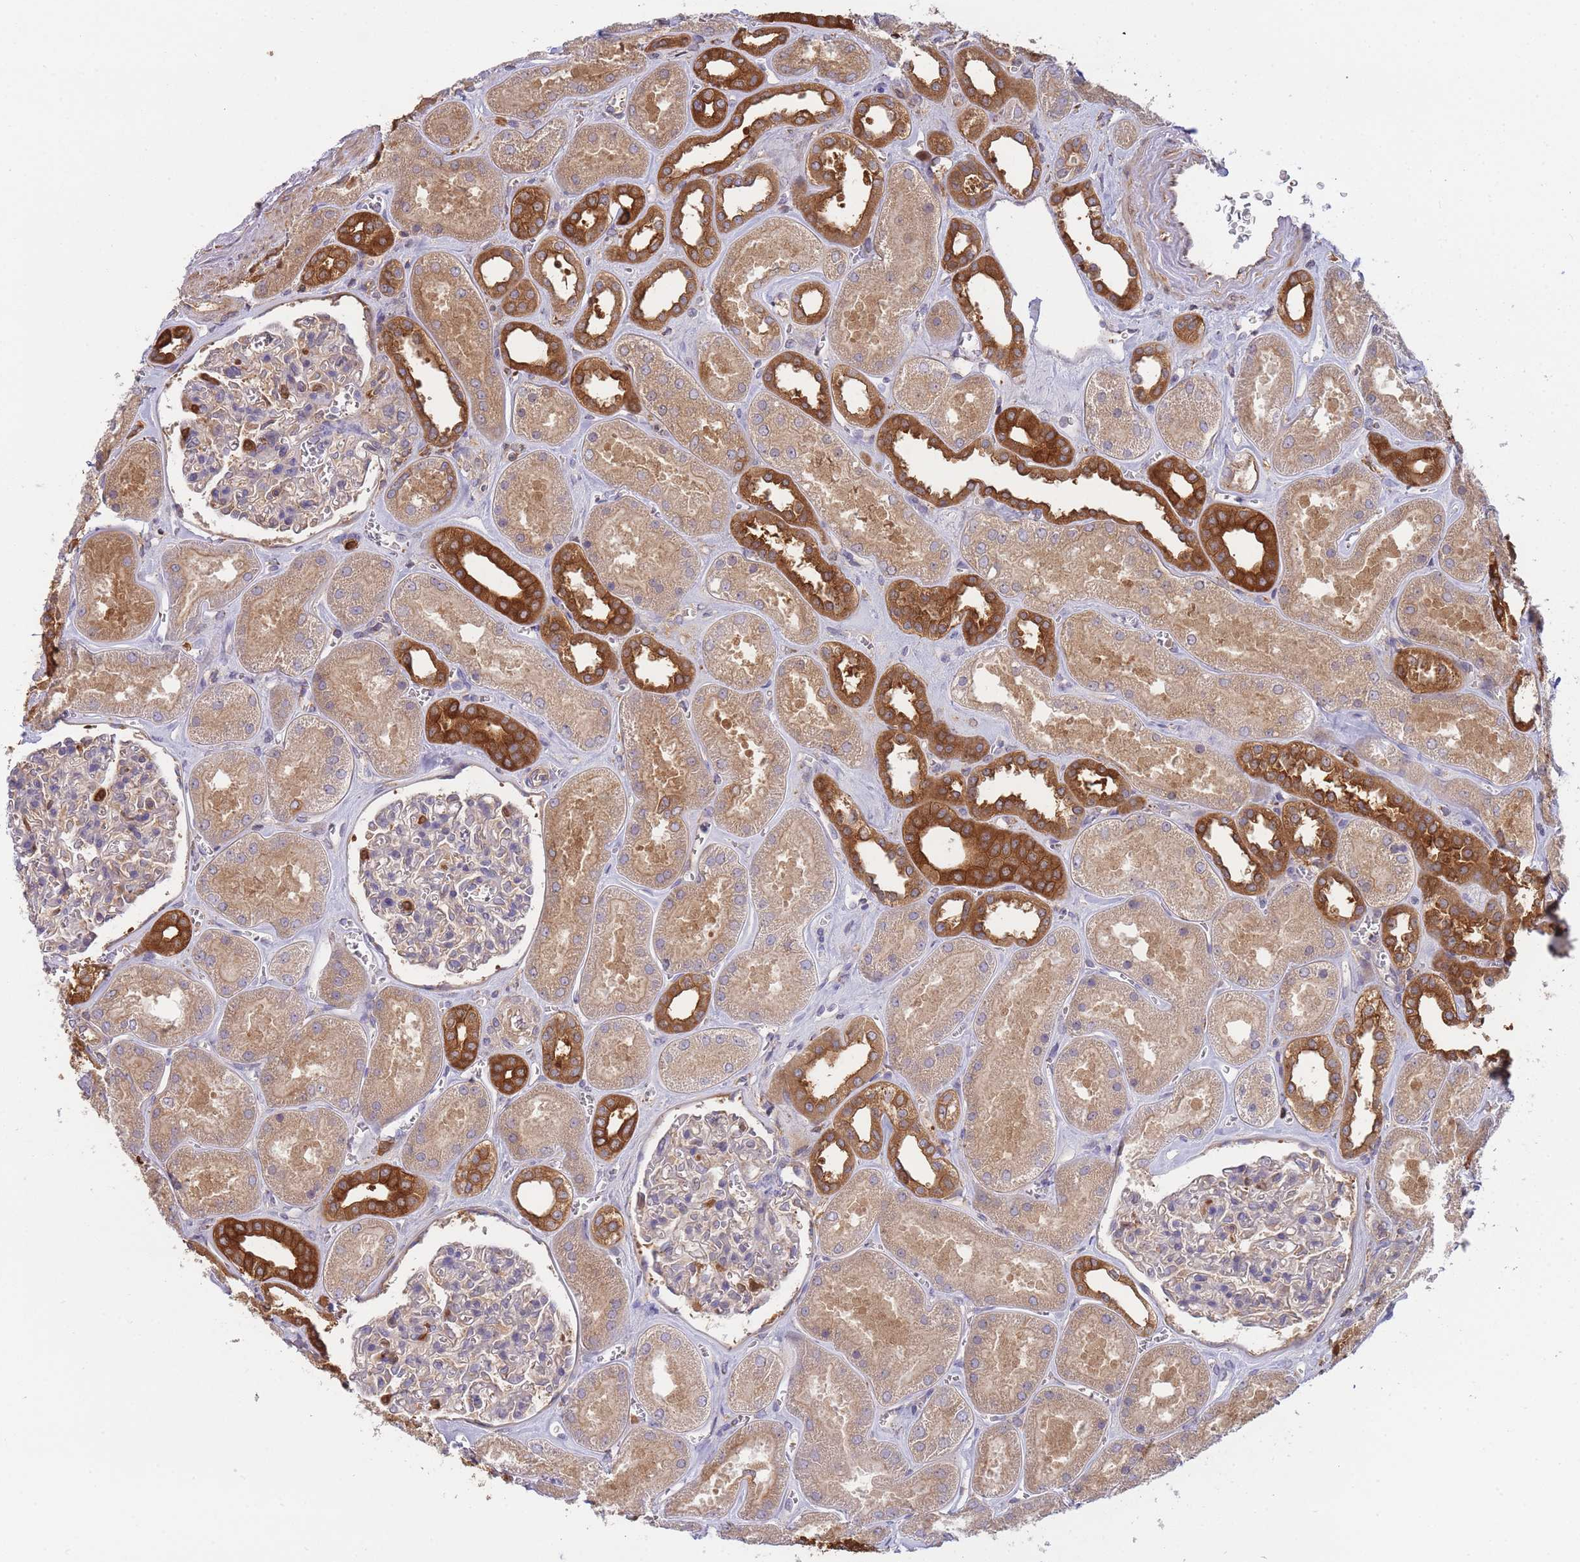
{"staining": {"intensity": "moderate", "quantity": "<25%", "location": "cytoplasmic/membranous"}, "tissue": "kidney", "cell_type": "Cells in glomeruli", "image_type": "normal", "snomed": [{"axis": "morphology", "description": "Normal tissue, NOS"}, {"axis": "morphology", "description": "Adenocarcinoma, NOS"}, {"axis": "topography", "description": "Kidney"}], "caption": "Immunohistochemistry micrograph of unremarkable kidney: human kidney stained using immunohistochemistry (IHC) reveals low levels of moderate protein expression localized specifically in the cytoplasmic/membranous of cells in glomeruli, appearing as a cytoplasmic/membranous brown color.", "gene": "SLC4A9", "patient": {"sex": "female", "age": 68}}